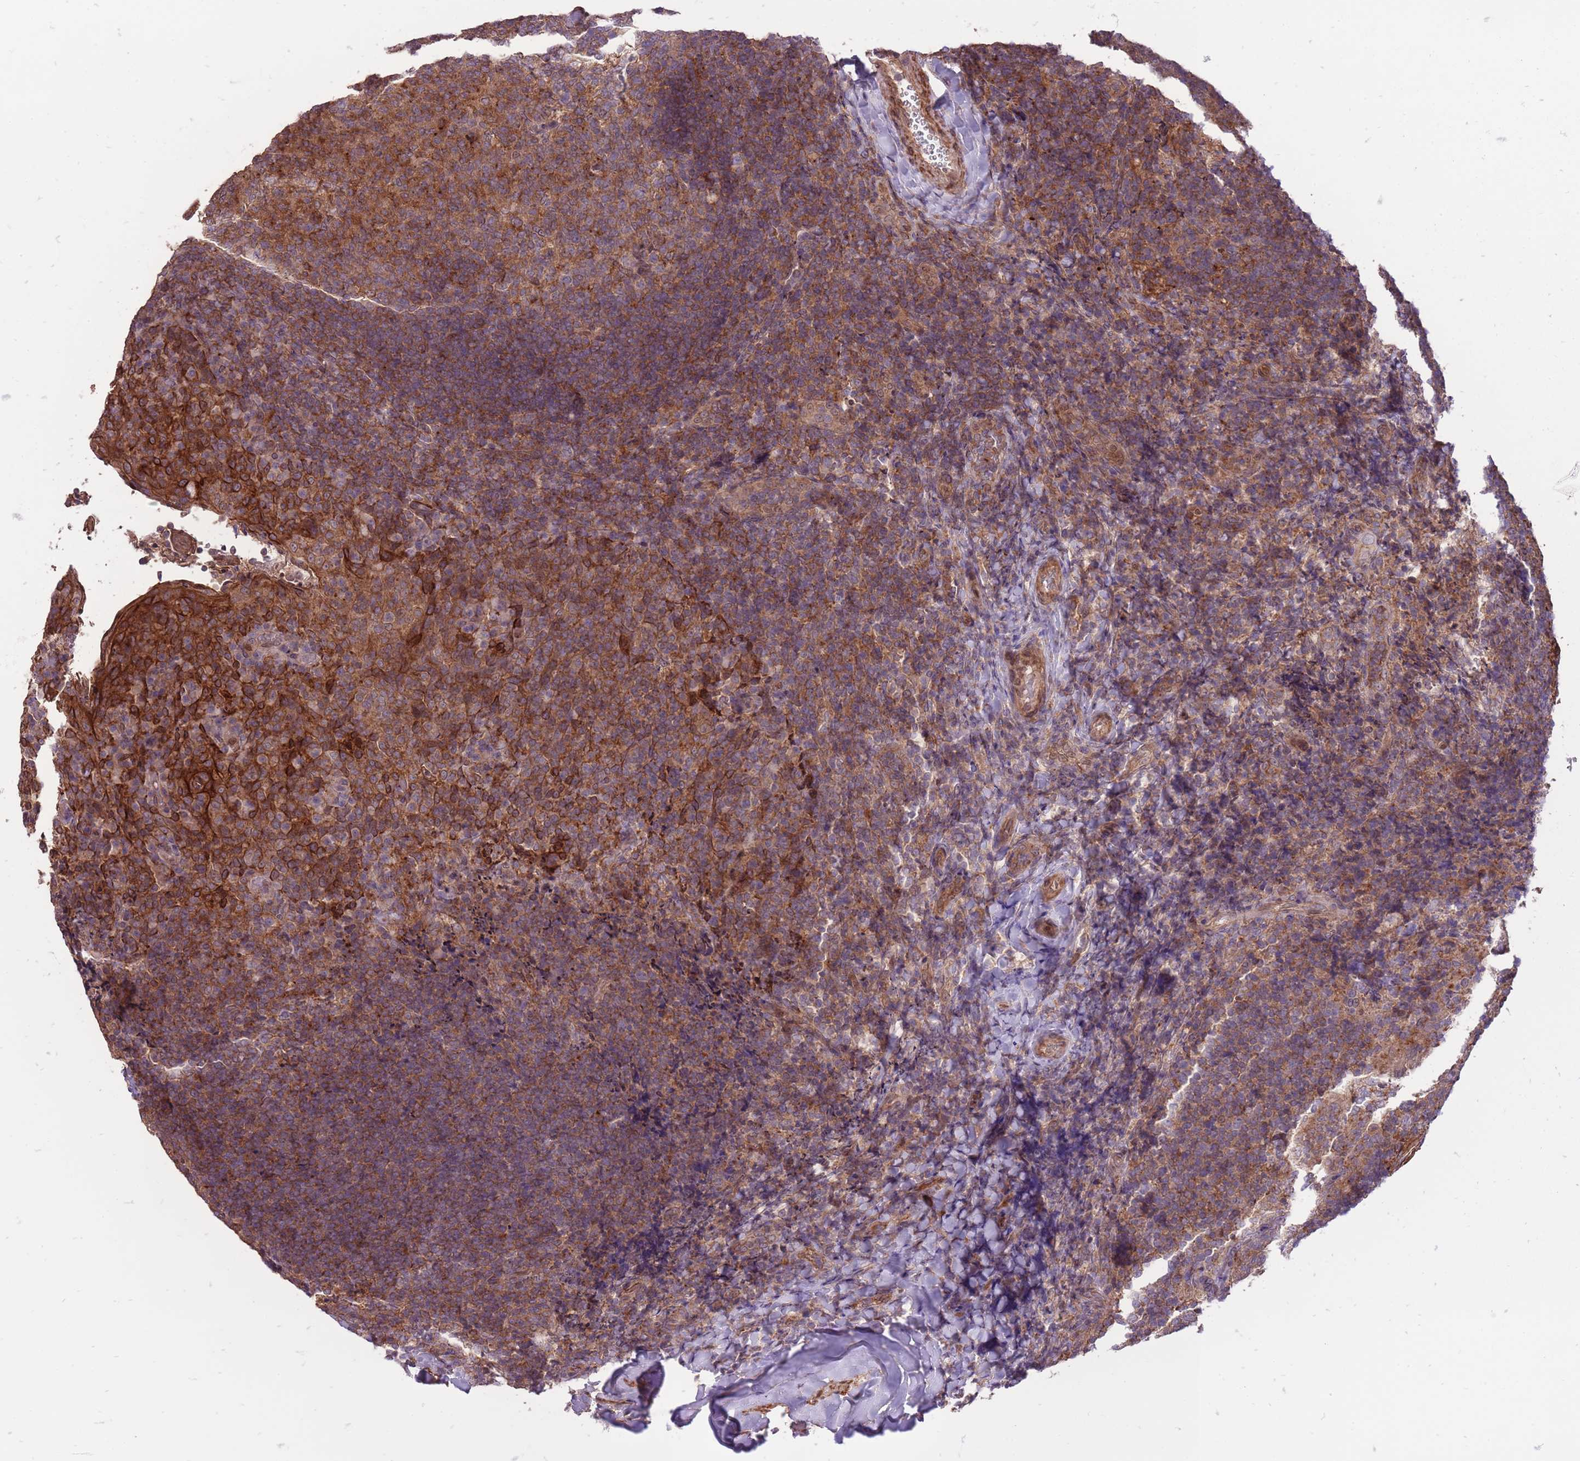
{"staining": {"intensity": "moderate", "quantity": "25%-75%", "location": "cytoplasmic/membranous"}, "tissue": "tonsil", "cell_type": "Germinal center cells", "image_type": "normal", "snomed": [{"axis": "morphology", "description": "Normal tissue, NOS"}, {"axis": "topography", "description": "Tonsil"}], "caption": "Brown immunohistochemical staining in unremarkable tonsil displays moderate cytoplasmic/membranous positivity in approximately 25%-75% of germinal center cells.", "gene": "TET3", "patient": {"sex": "female", "age": 10}}